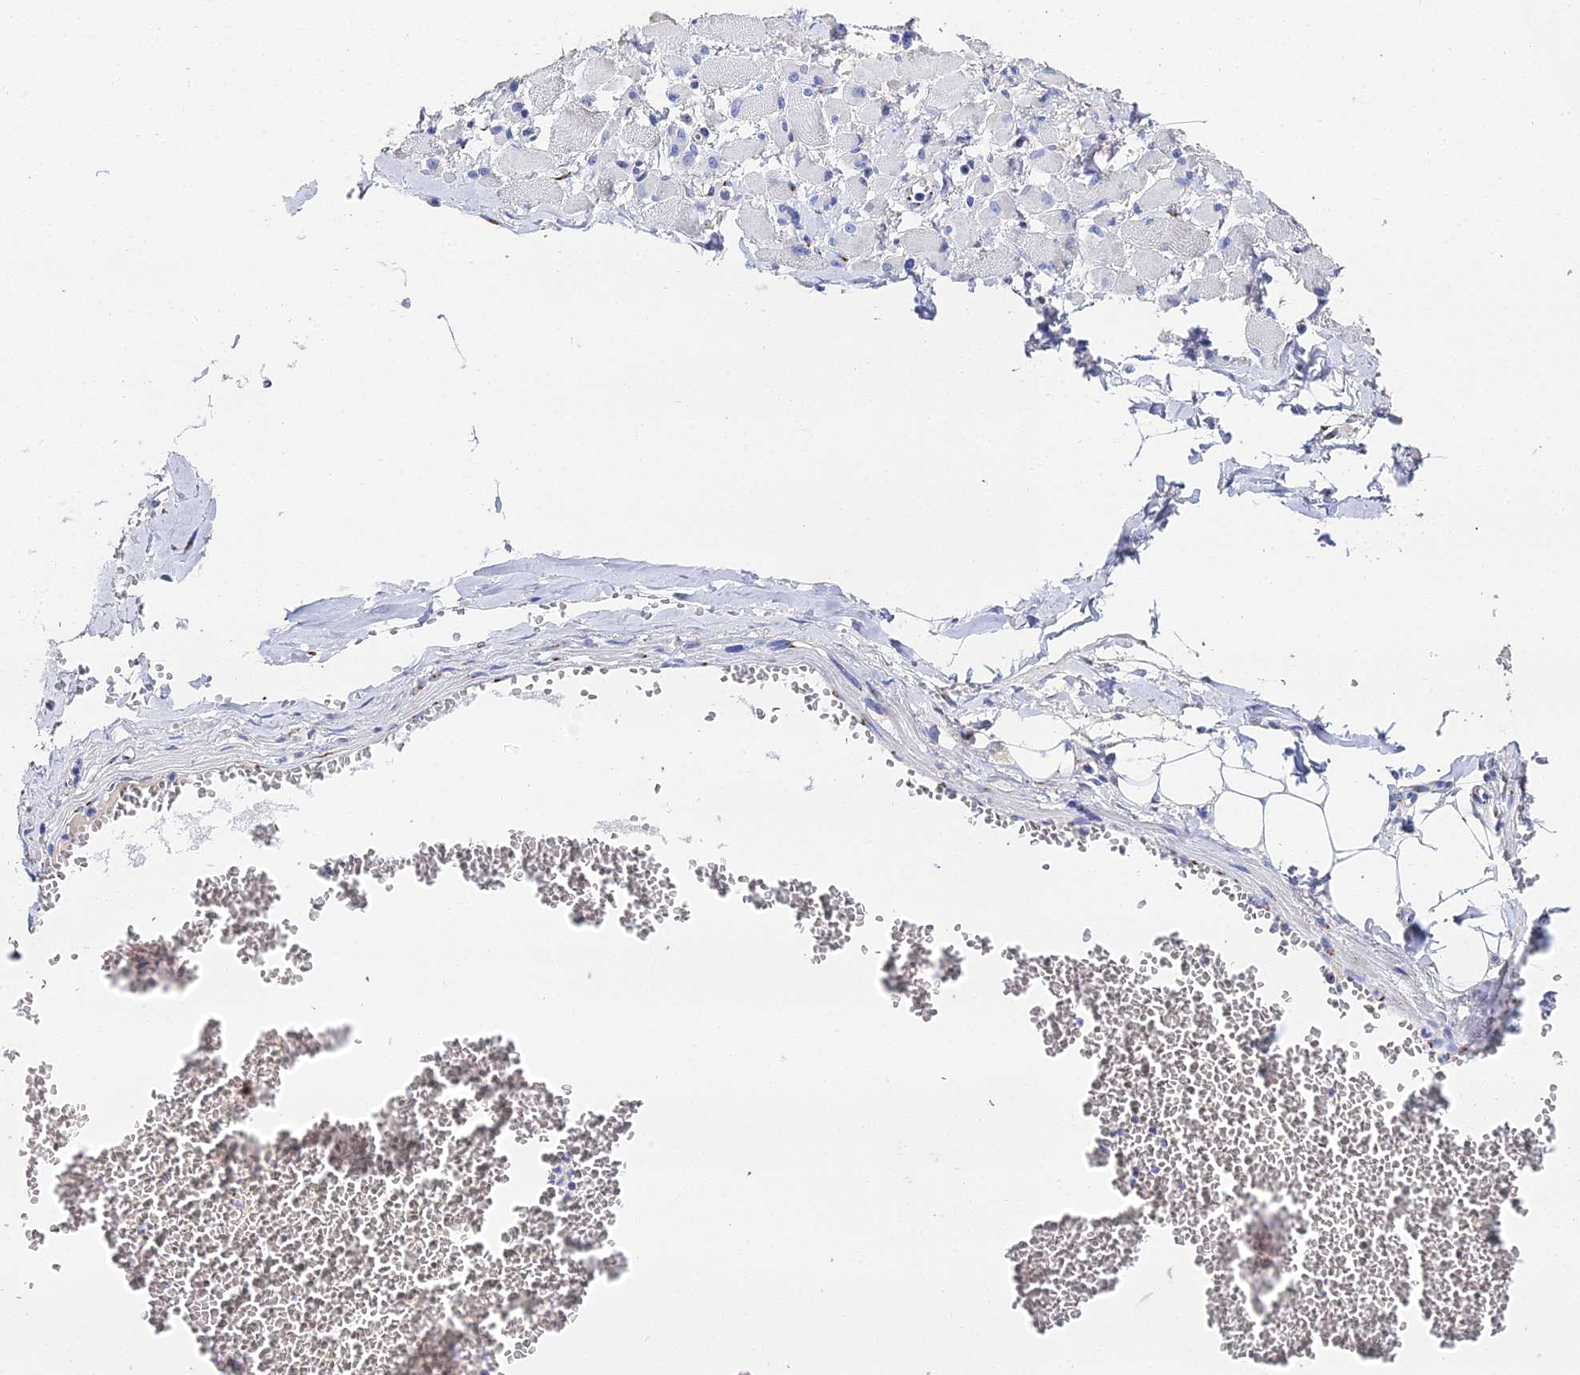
{"staining": {"intensity": "negative", "quantity": "none", "location": "none"}, "tissue": "skeletal muscle", "cell_type": "Myocytes", "image_type": "normal", "snomed": [{"axis": "morphology", "description": "Normal tissue, NOS"}, {"axis": "morphology", "description": "Basal cell carcinoma"}, {"axis": "topography", "description": "Skeletal muscle"}], "caption": "DAB (3,3'-diaminobenzidine) immunohistochemical staining of benign human skeletal muscle exhibits no significant expression in myocytes.", "gene": "ENSG00000268674", "patient": {"sex": "female", "age": 64}}